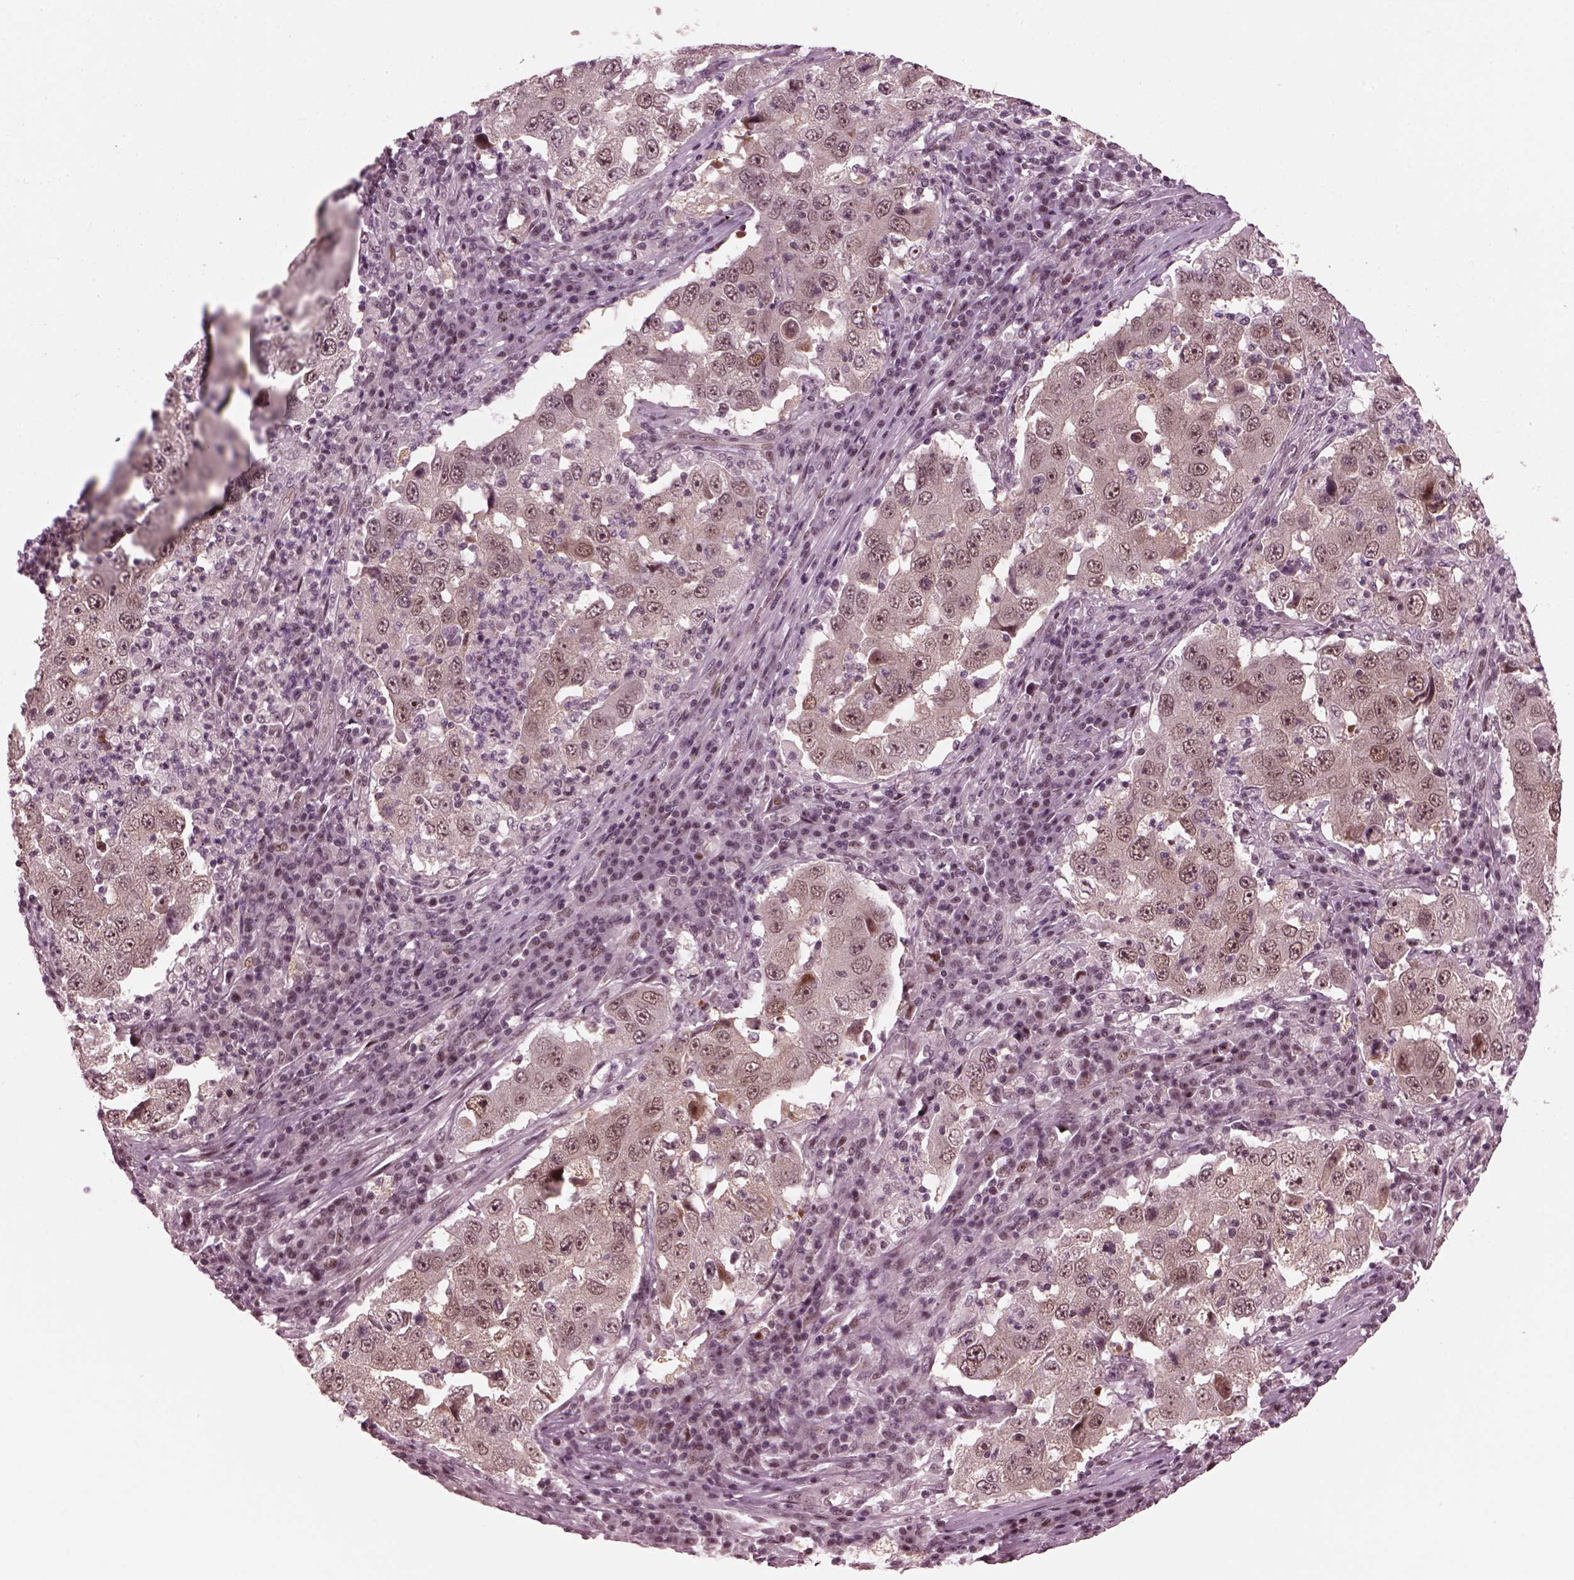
{"staining": {"intensity": "moderate", "quantity": "<25%", "location": "nuclear"}, "tissue": "lung cancer", "cell_type": "Tumor cells", "image_type": "cancer", "snomed": [{"axis": "morphology", "description": "Adenocarcinoma, NOS"}, {"axis": "topography", "description": "Lung"}], "caption": "Immunohistochemical staining of lung cancer demonstrates moderate nuclear protein positivity in approximately <25% of tumor cells.", "gene": "TRIB3", "patient": {"sex": "male", "age": 73}}